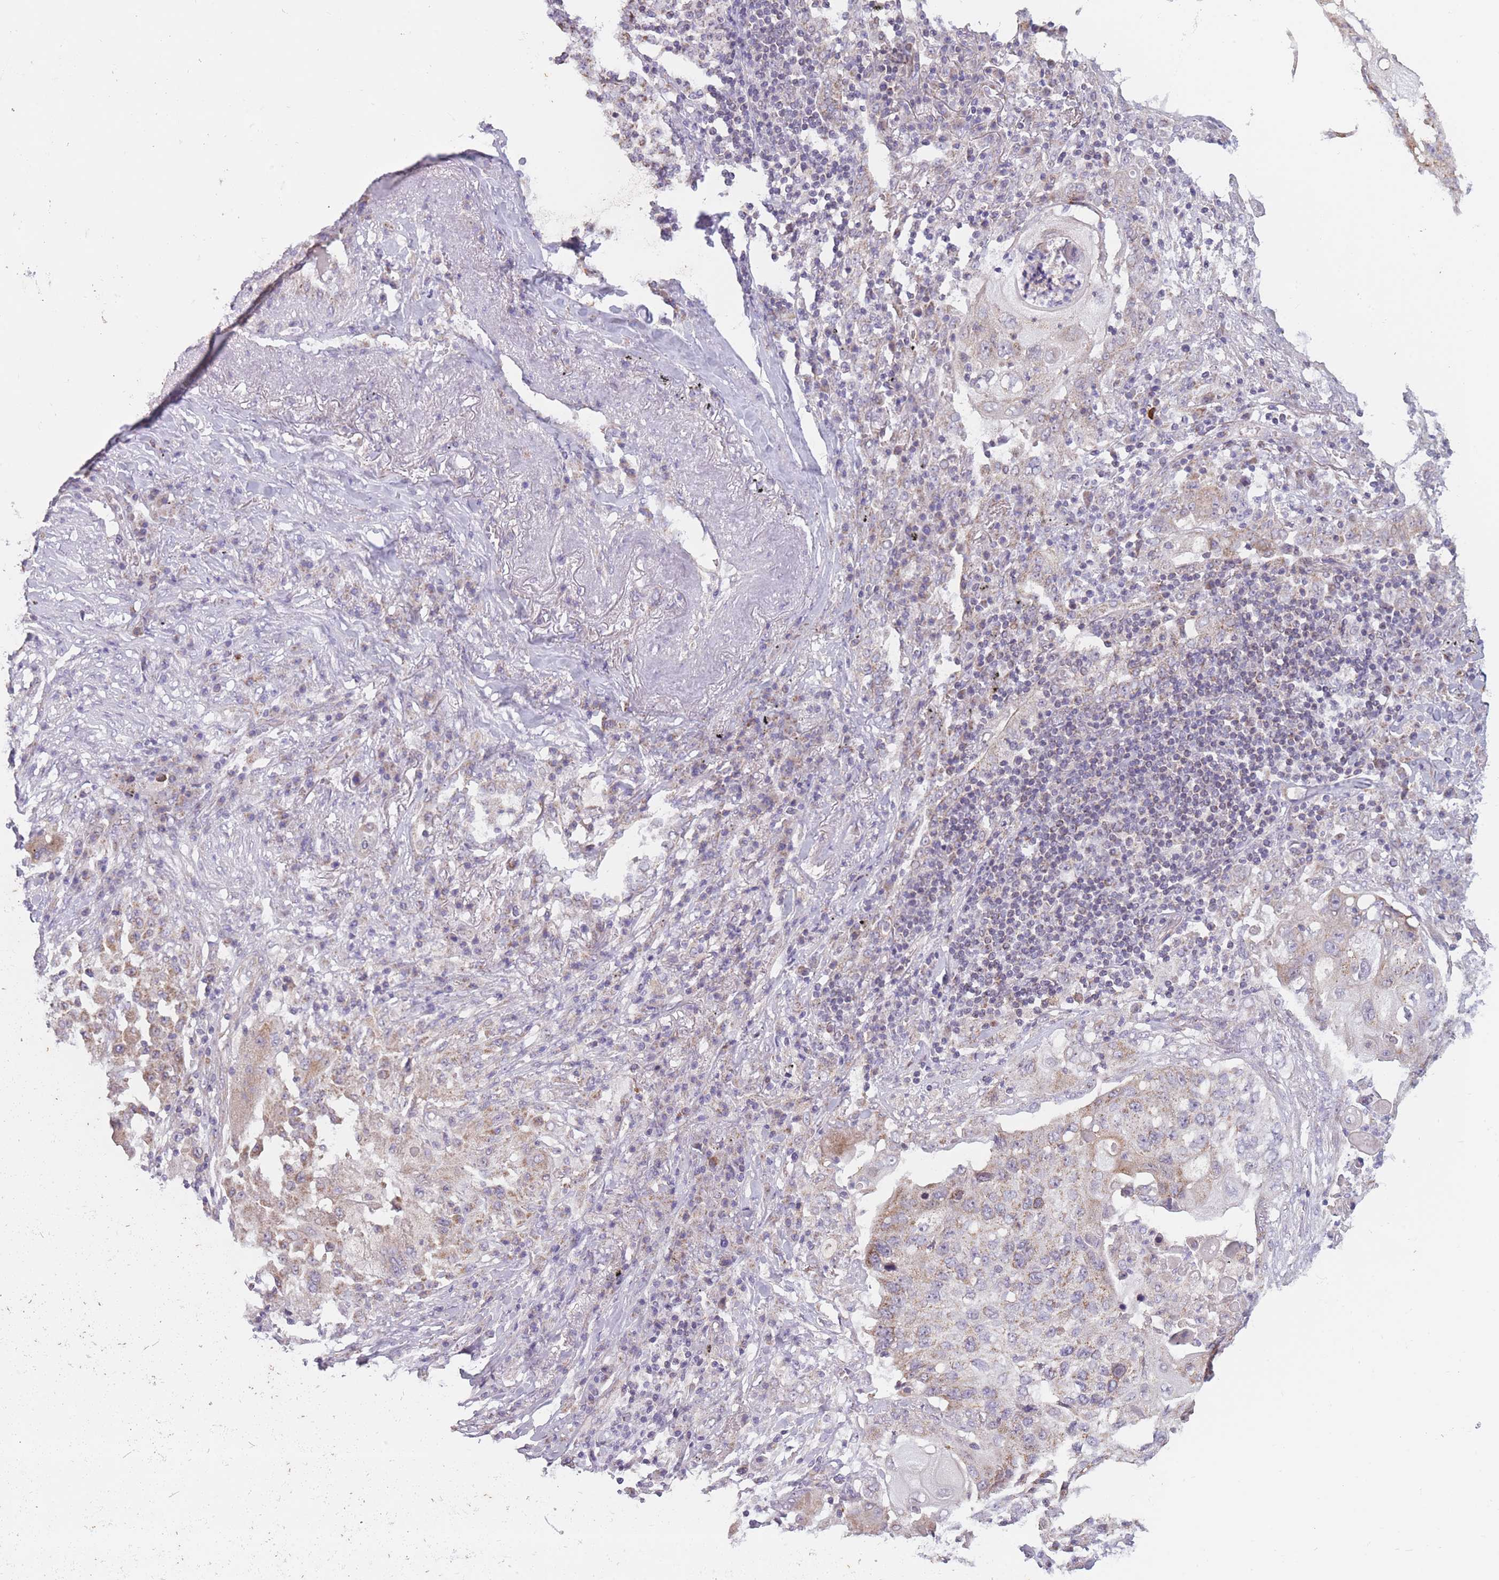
{"staining": {"intensity": "moderate", "quantity": ">75%", "location": "cytoplasmic/membranous"}, "tissue": "lung cancer", "cell_type": "Tumor cells", "image_type": "cancer", "snomed": [{"axis": "morphology", "description": "Squamous cell carcinoma, NOS"}, {"axis": "topography", "description": "Lung"}], "caption": "Immunohistochemistry (DAB) staining of lung squamous cell carcinoma demonstrates moderate cytoplasmic/membranous protein staining in approximately >75% of tumor cells. The staining was performed using DAB (3,3'-diaminobenzidine), with brown indicating positive protein expression. Nuclei are stained blue with hematoxylin.", "gene": "MRPS18C", "patient": {"sex": "female", "age": 63}}